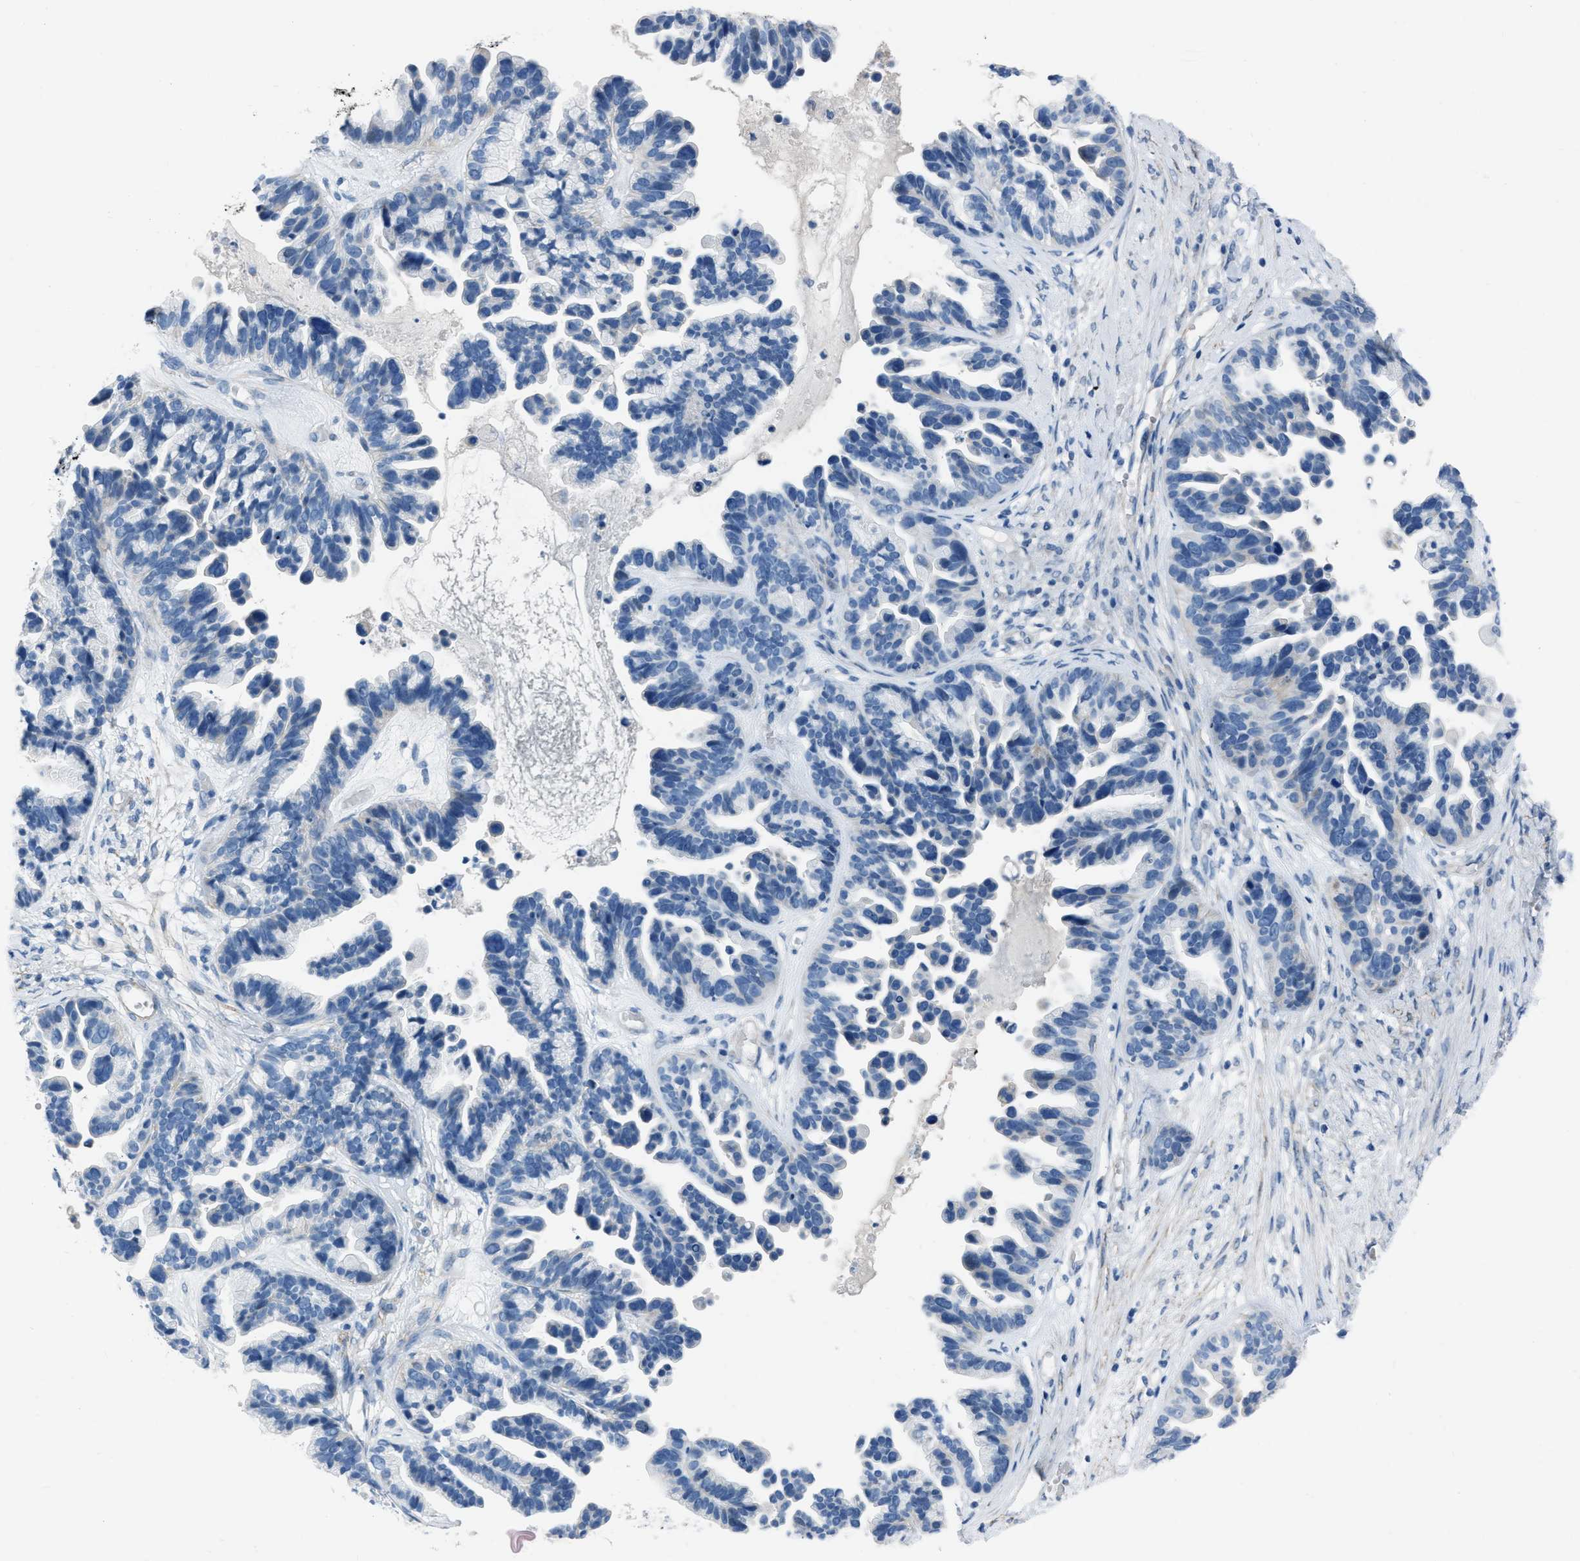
{"staining": {"intensity": "negative", "quantity": "none", "location": "none"}, "tissue": "ovarian cancer", "cell_type": "Tumor cells", "image_type": "cancer", "snomed": [{"axis": "morphology", "description": "Cystadenocarcinoma, serous, NOS"}, {"axis": "topography", "description": "Ovary"}], "caption": "Photomicrograph shows no protein expression in tumor cells of ovarian cancer (serous cystadenocarcinoma) tissue.", "gene": "SPATC1L", "patient": {"sex": "female", "age": 56}}